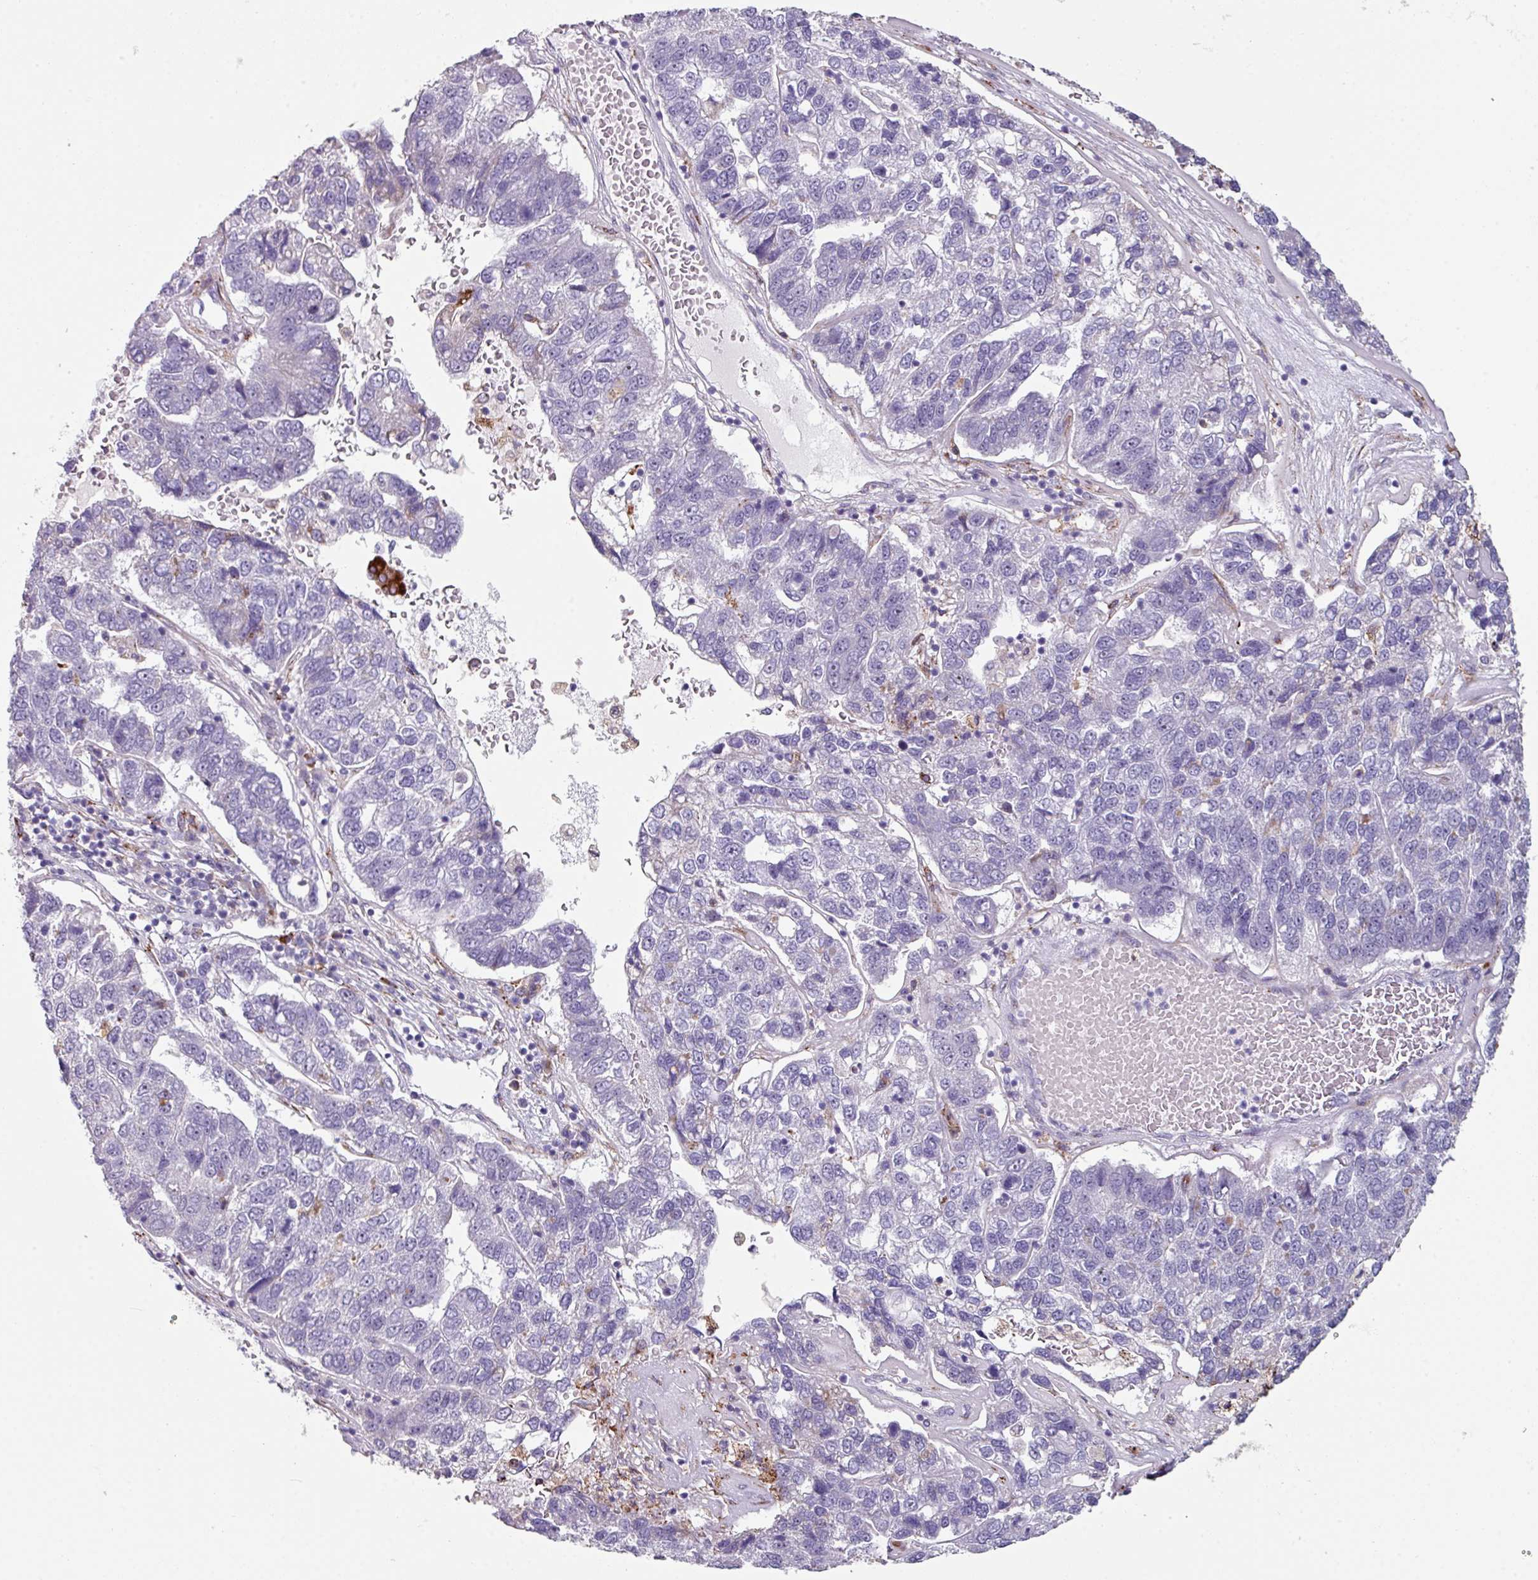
{"staining": {"intensity": "negative", "quantity": "none", "location": "none"}, "tissue": "pancreatic cancer", "cell_type": "Tumor cells", "image_type": "cancer", "snomed": [{"axis": "morphology", "description": "Adenocarcinoma, NOS"}, {"axis": "topography", "description": "Pancreas"}], "caption": "Pancreatic cancer stained for a protein using immunohistochemistry displays no positivity tumor cells.", "gene": "BMS1", "patient": {"sex": "female", "age": 61}}